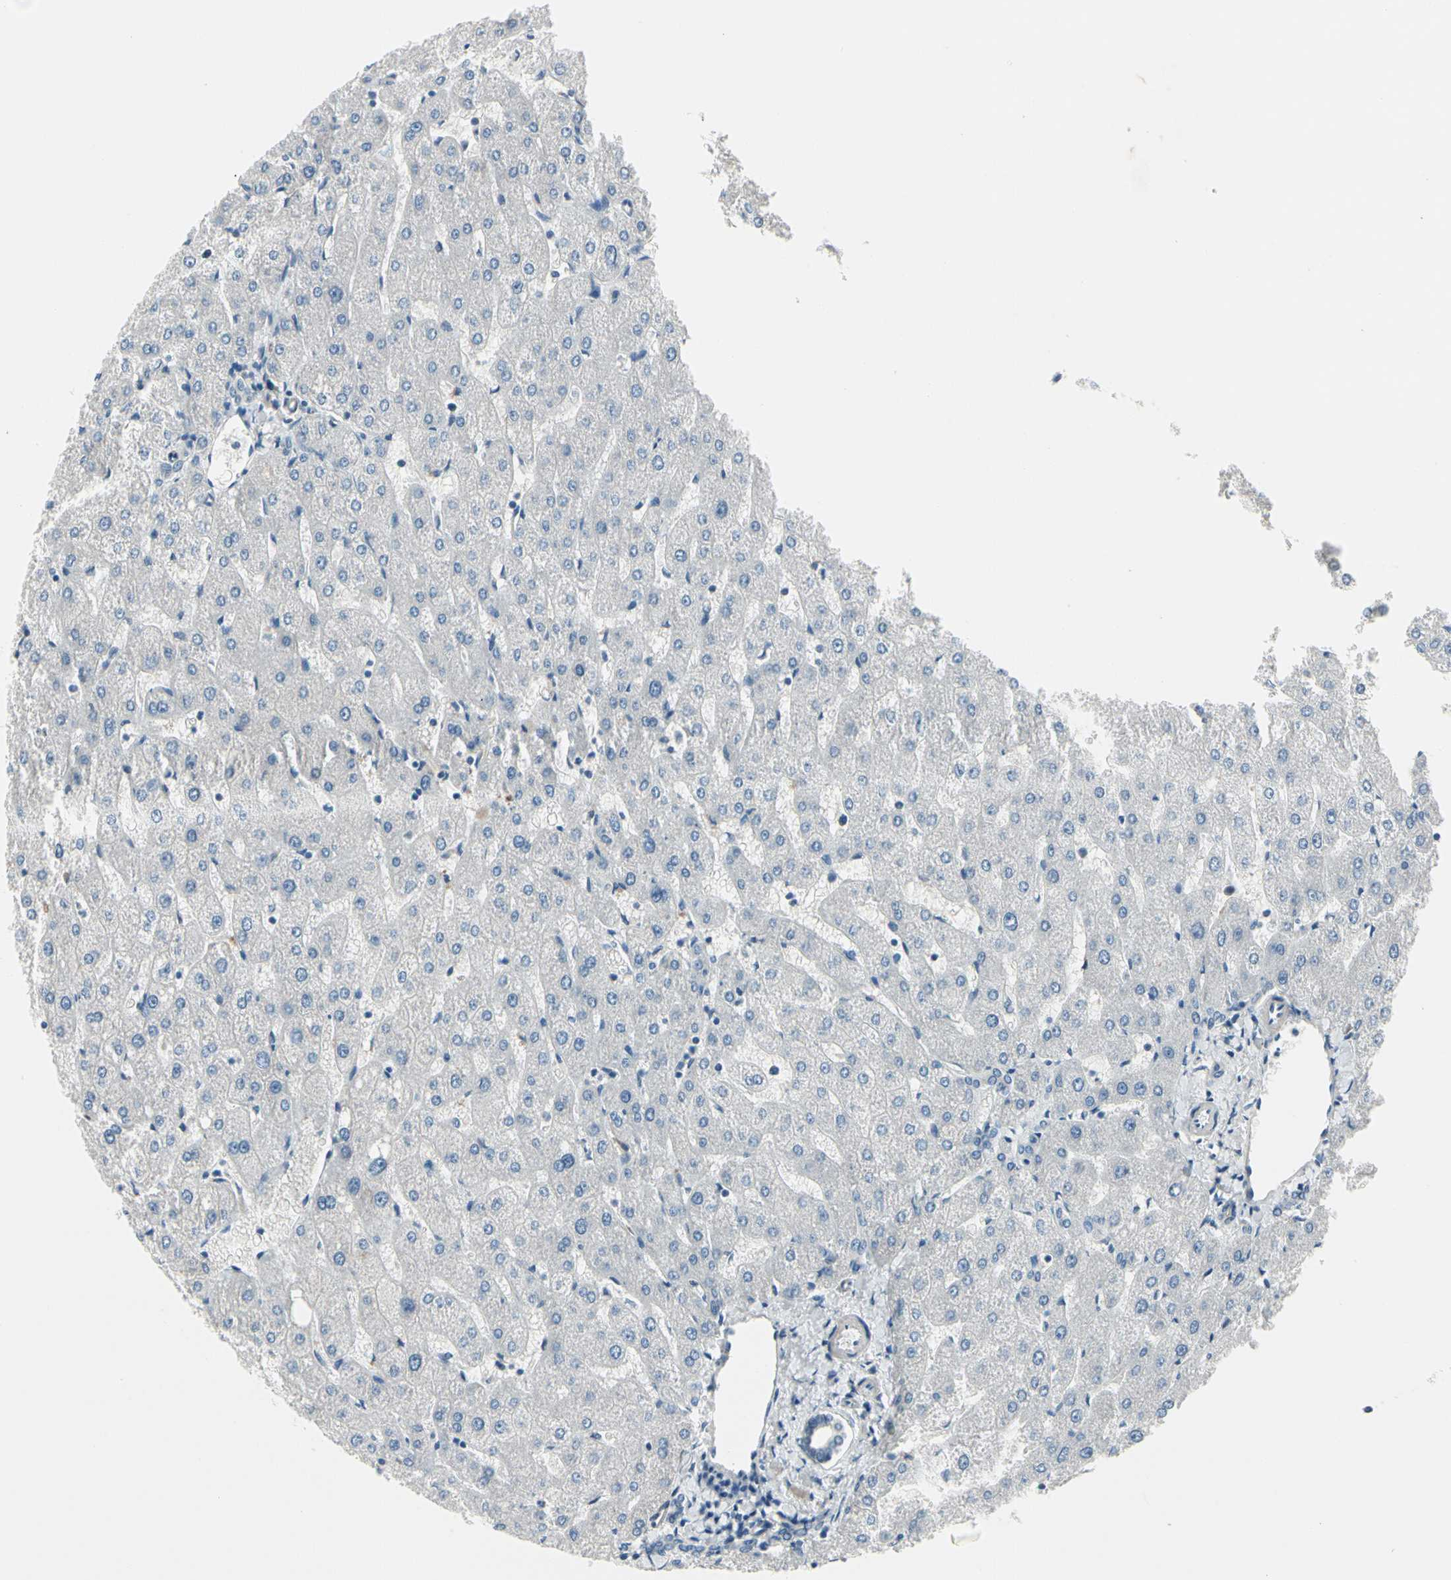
{"staining": {"intensity": "negative", "quantity": "none", "location": "none"}, "tissue": "liver", "cell_type": "Cholangiocytes", "image_type": "normal", "snomed": [{"axis": "morphology", "description": "Normal tissue, NOS"}, {"axis": "topography", "description": "Liver"}], "caption": "This histopathology image is of unremarkable liver stained with IHC to label a protein in brown with the nuclei are counter-stained blue. There is no positivity in cholangiocytes.", "gene": "PGR", "patient": {"sex": "male", "age": 67}}